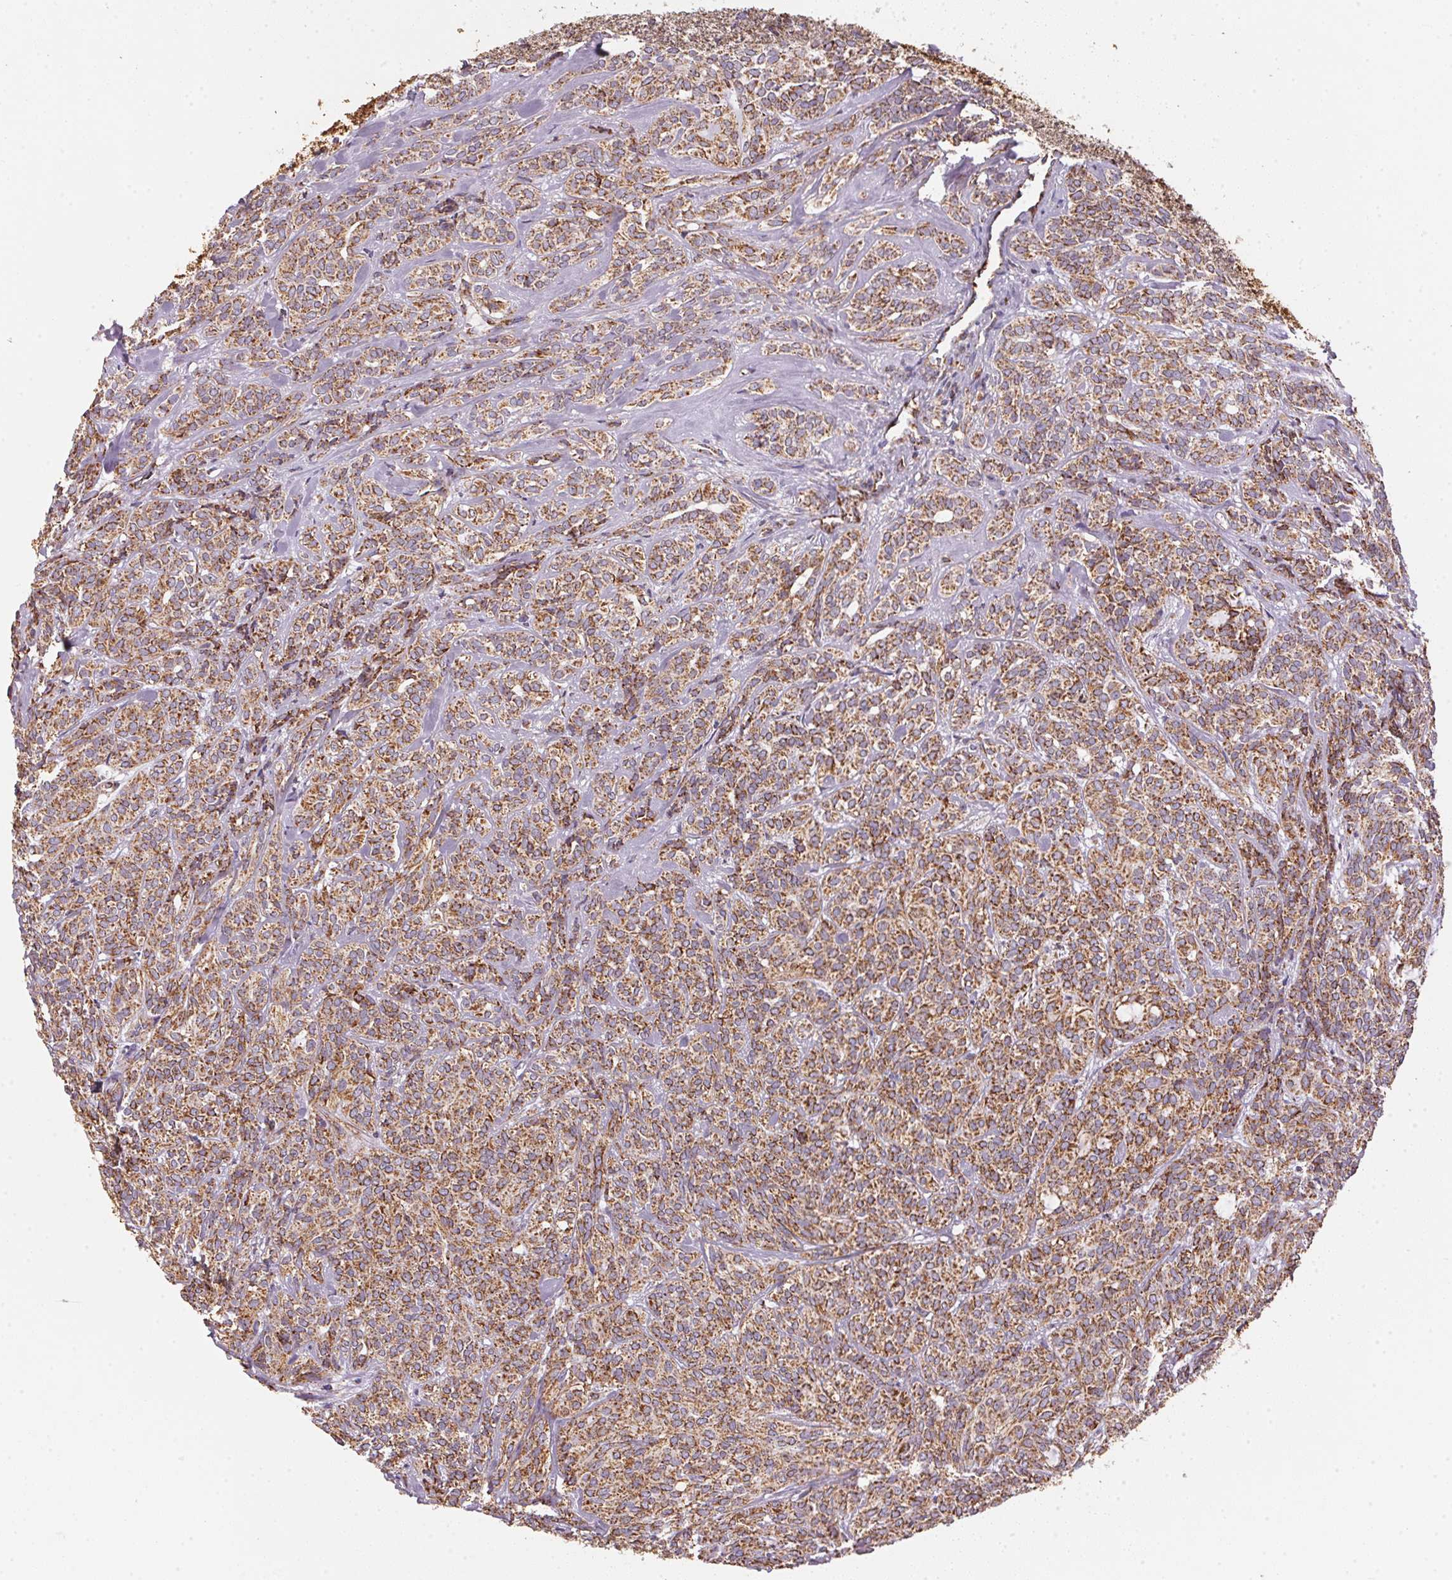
{"staining": {"intensity": "strong", "quantity": ">75%", "location": "cytoplasmic/membranous"}, "tissue": "head and neck cancer", "cell_type": "Tumor cells", "image_type": "cancer", "snomed": [{"axis": "morphology", "description": "Adenocarcinoma, NOS"}, {"axis": "topography", "description": "Head-Neck"}], "caption": "This image shows immunohistochemistry staining of human adenocarcinoma (head and neck), with high strong cytoplasmic/membranous positivity in approximately >75% of tumor cells.", "gene": "NDUFS2", "patient": {"sex": "female", "age": 57}}